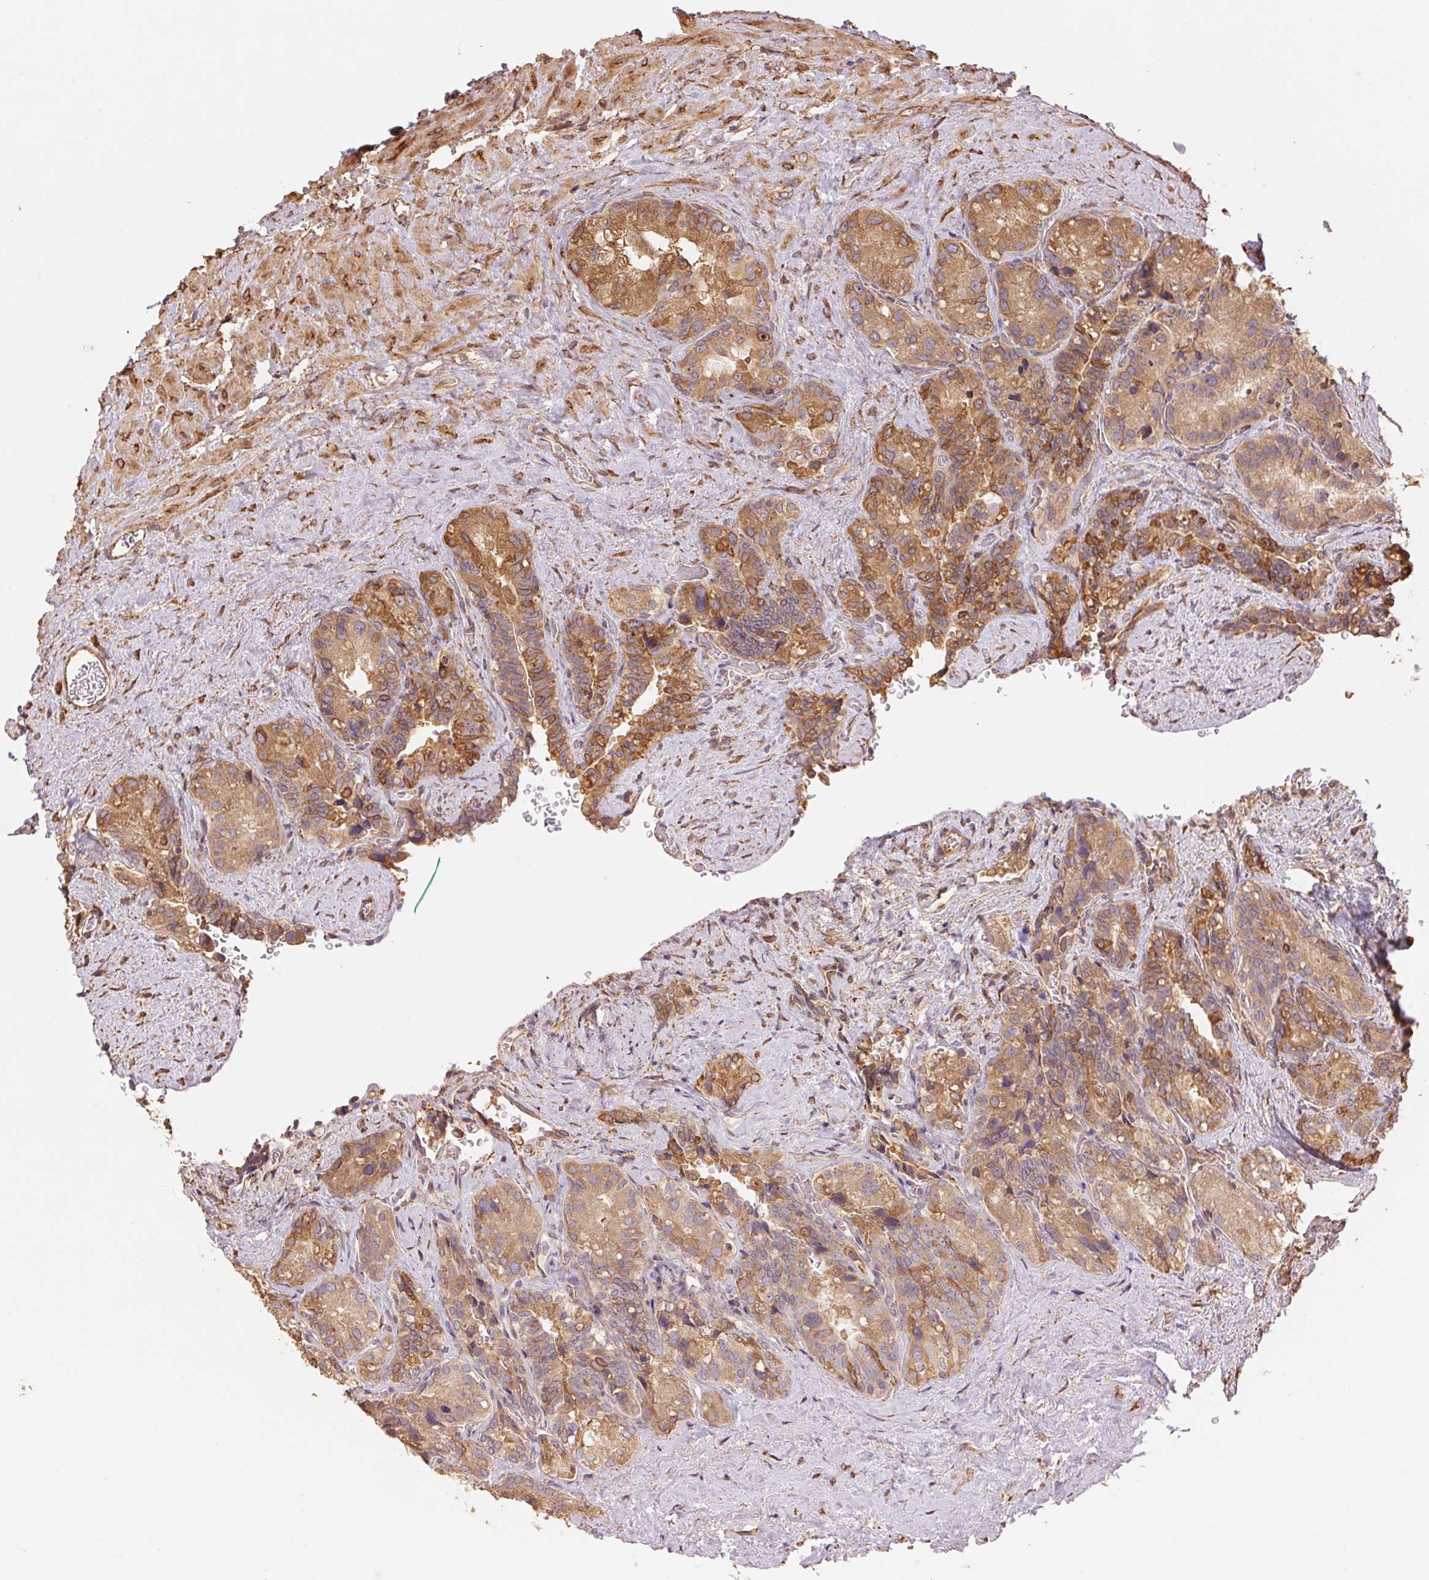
{"staining": {"intensity": "moderate", "quantity": ">75%", "location": "cytoplasmic/membranous"}, "tissue": "seminal vesicle", "cell_type": "Glandular cells", "image_type": "normal", "snomed": [{"axis": "morphology", "description": "Normal tissue, NOS"}, {"axis": "topography", "description": "Seminal veicle"}], "caption": "Seminal vesicle stained with immunohistochemistry (IHC) reveals moderate cytoplasmic/membranous positivity in approximately >75% of glandular cells. The staining was performed using DAB to visualize the protein expression in brown, while the nuclei were stained in blue with hematoxylin (Magnification: 20x).", "gene": "C6orf163", "patient": {"sex": "male", "age": 69}}